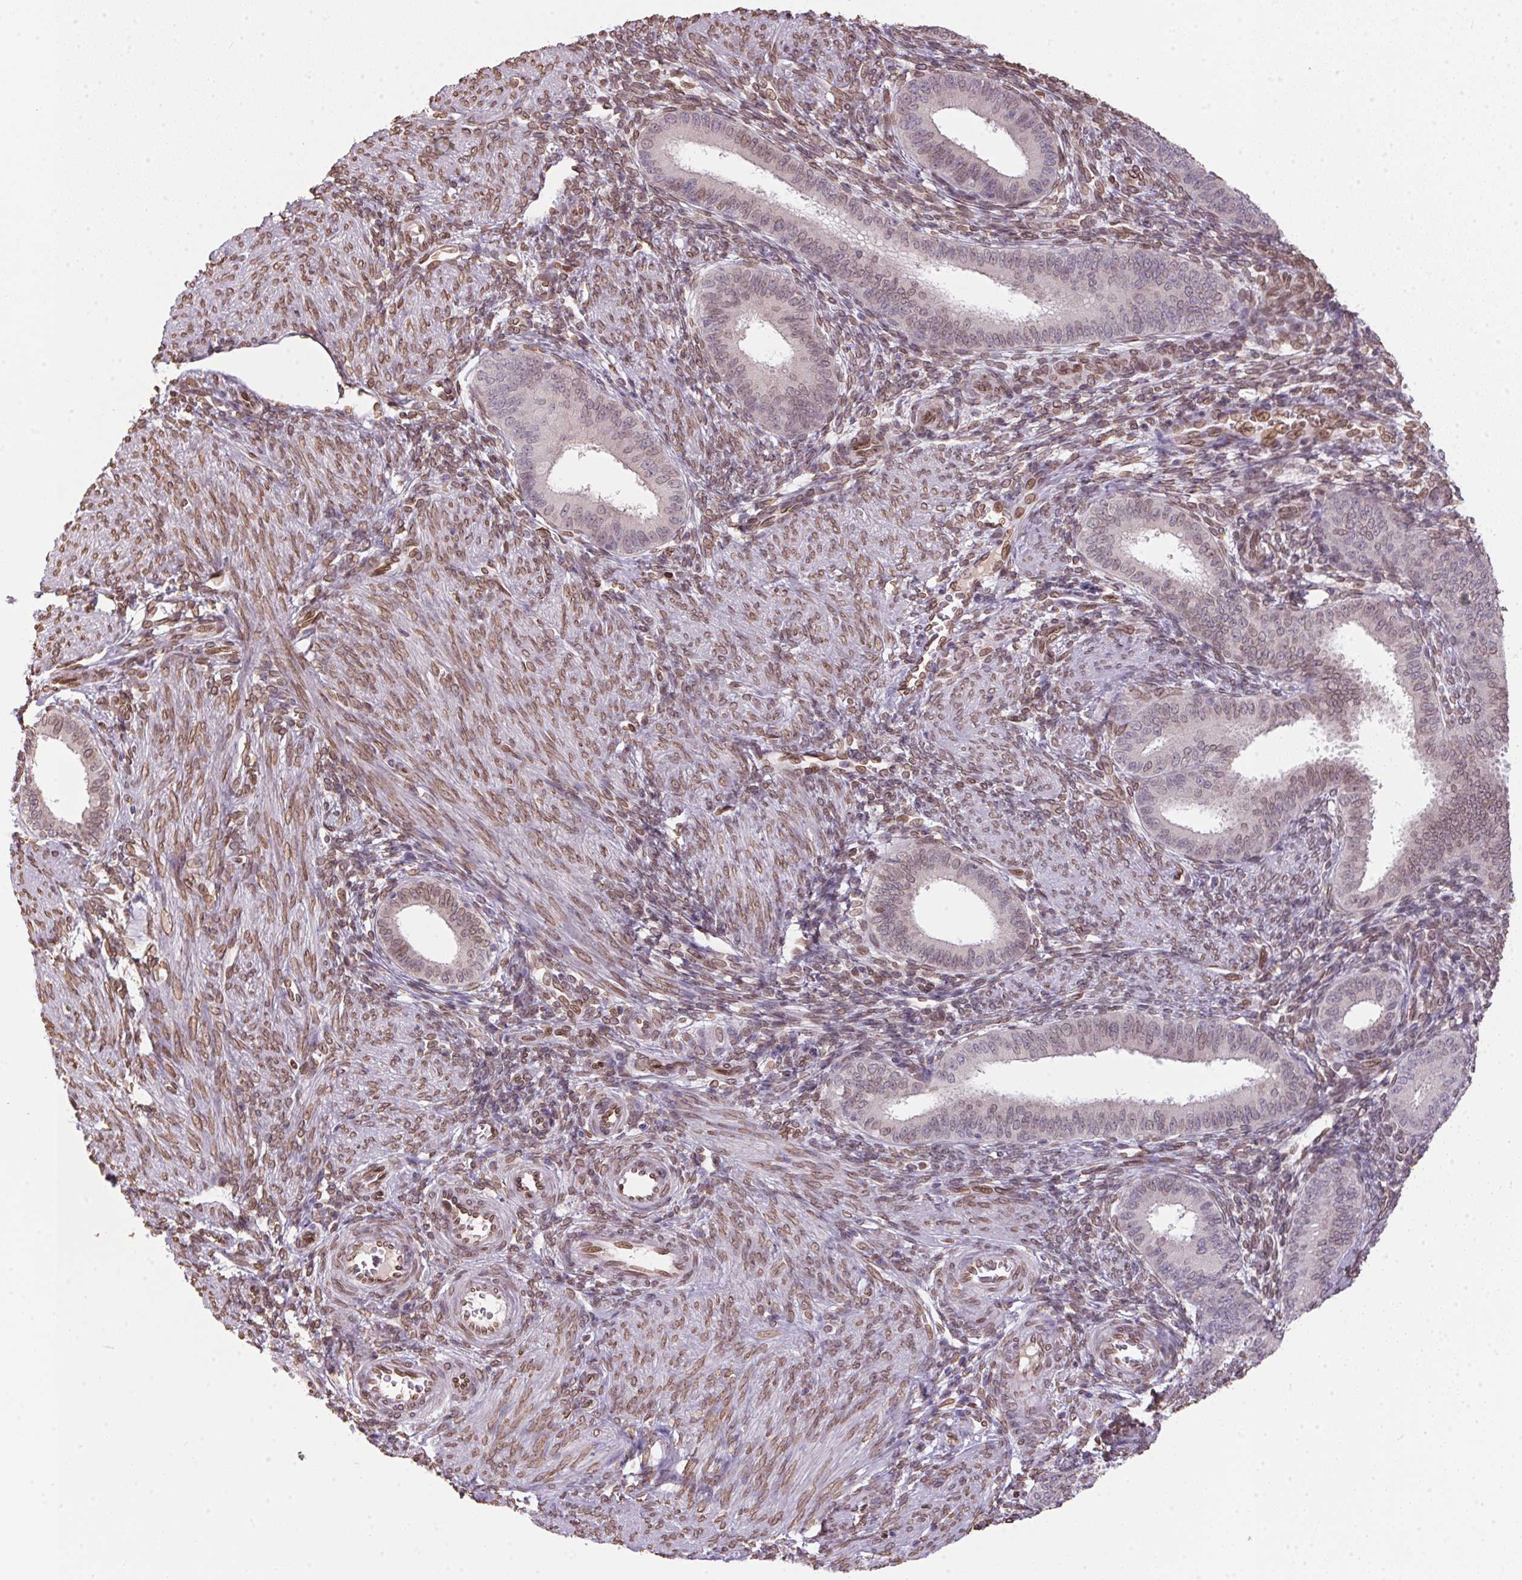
{"staining": {"intensity": "moderate", "quantity": "25%-75%", "location": "nuclear"}, "tissue": "endometrium", "cell_type": "Cells in endometrial stroma", "image_type": "normal", "snomed": [{"axis": "morphology", "description": "Normal tissue, NOS"}, {"axis": "topography", "description": "Endometrium"}], "caption": "Endometrium stained with immunohistochemistry demonstrates moderate nuclear expression in approximately 25%-75% of cells in endometrial stroma. Nuclei are stained in blue.", "gene": "TMEM175", "patient": {"sex": "female", "age": 39}}